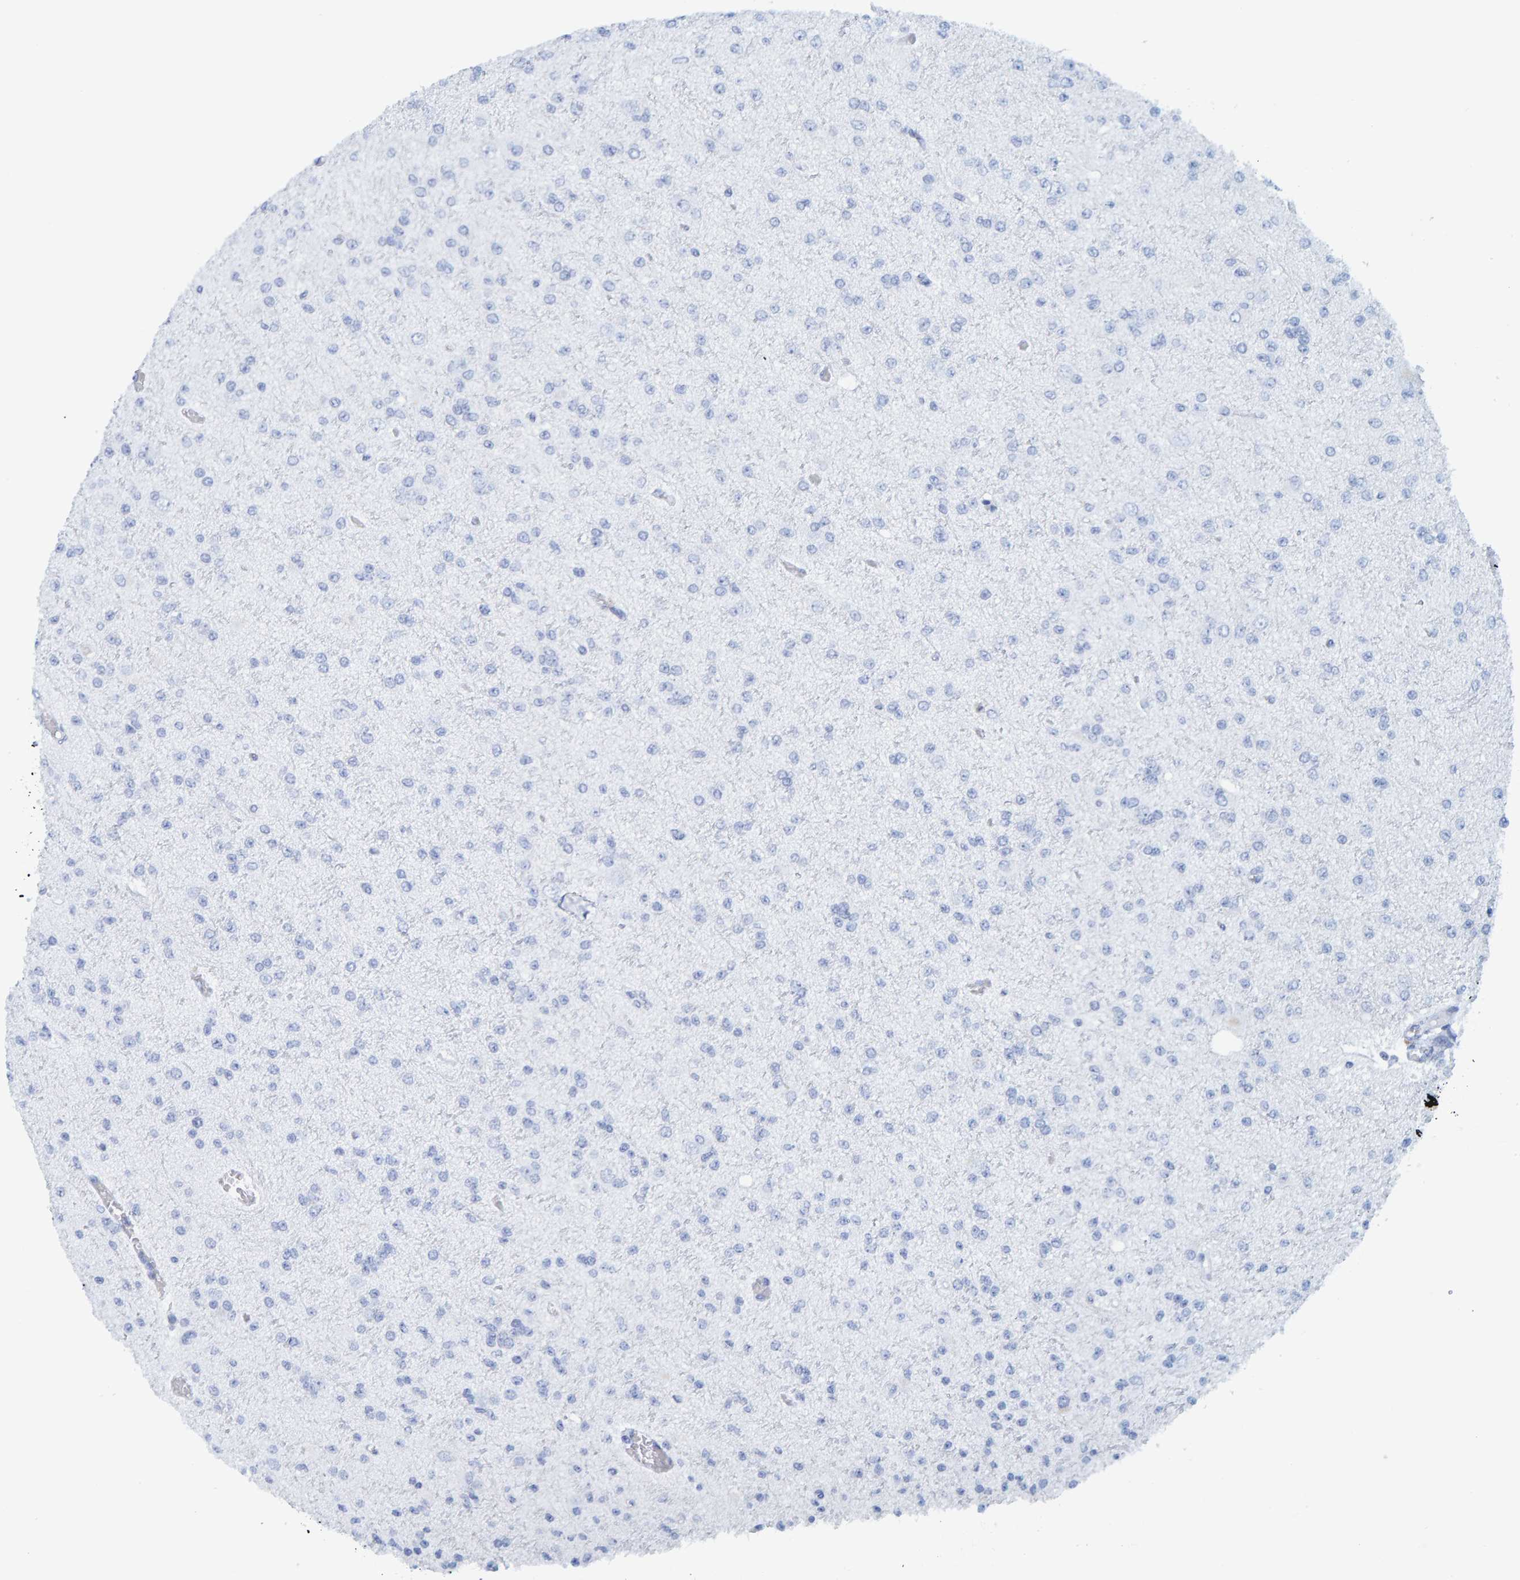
{"staining": {"intensity": "negative", "quantity": "none", "location": "none"}, "tissue": "glioma", "cell_type": "Tumor cells", "image_type": "cancer", "snomed": [{"axis": "morphology", "description": "Glioma, malignant, Low grade"}, {"axis": "topography", "description": "Brain"}], "caption": "The photomicrograph reveals no staining of tumor cells in malignant low-grade glioma.", "gene": "SFTPC", "patient": {"sex": "female", "age": 22}}